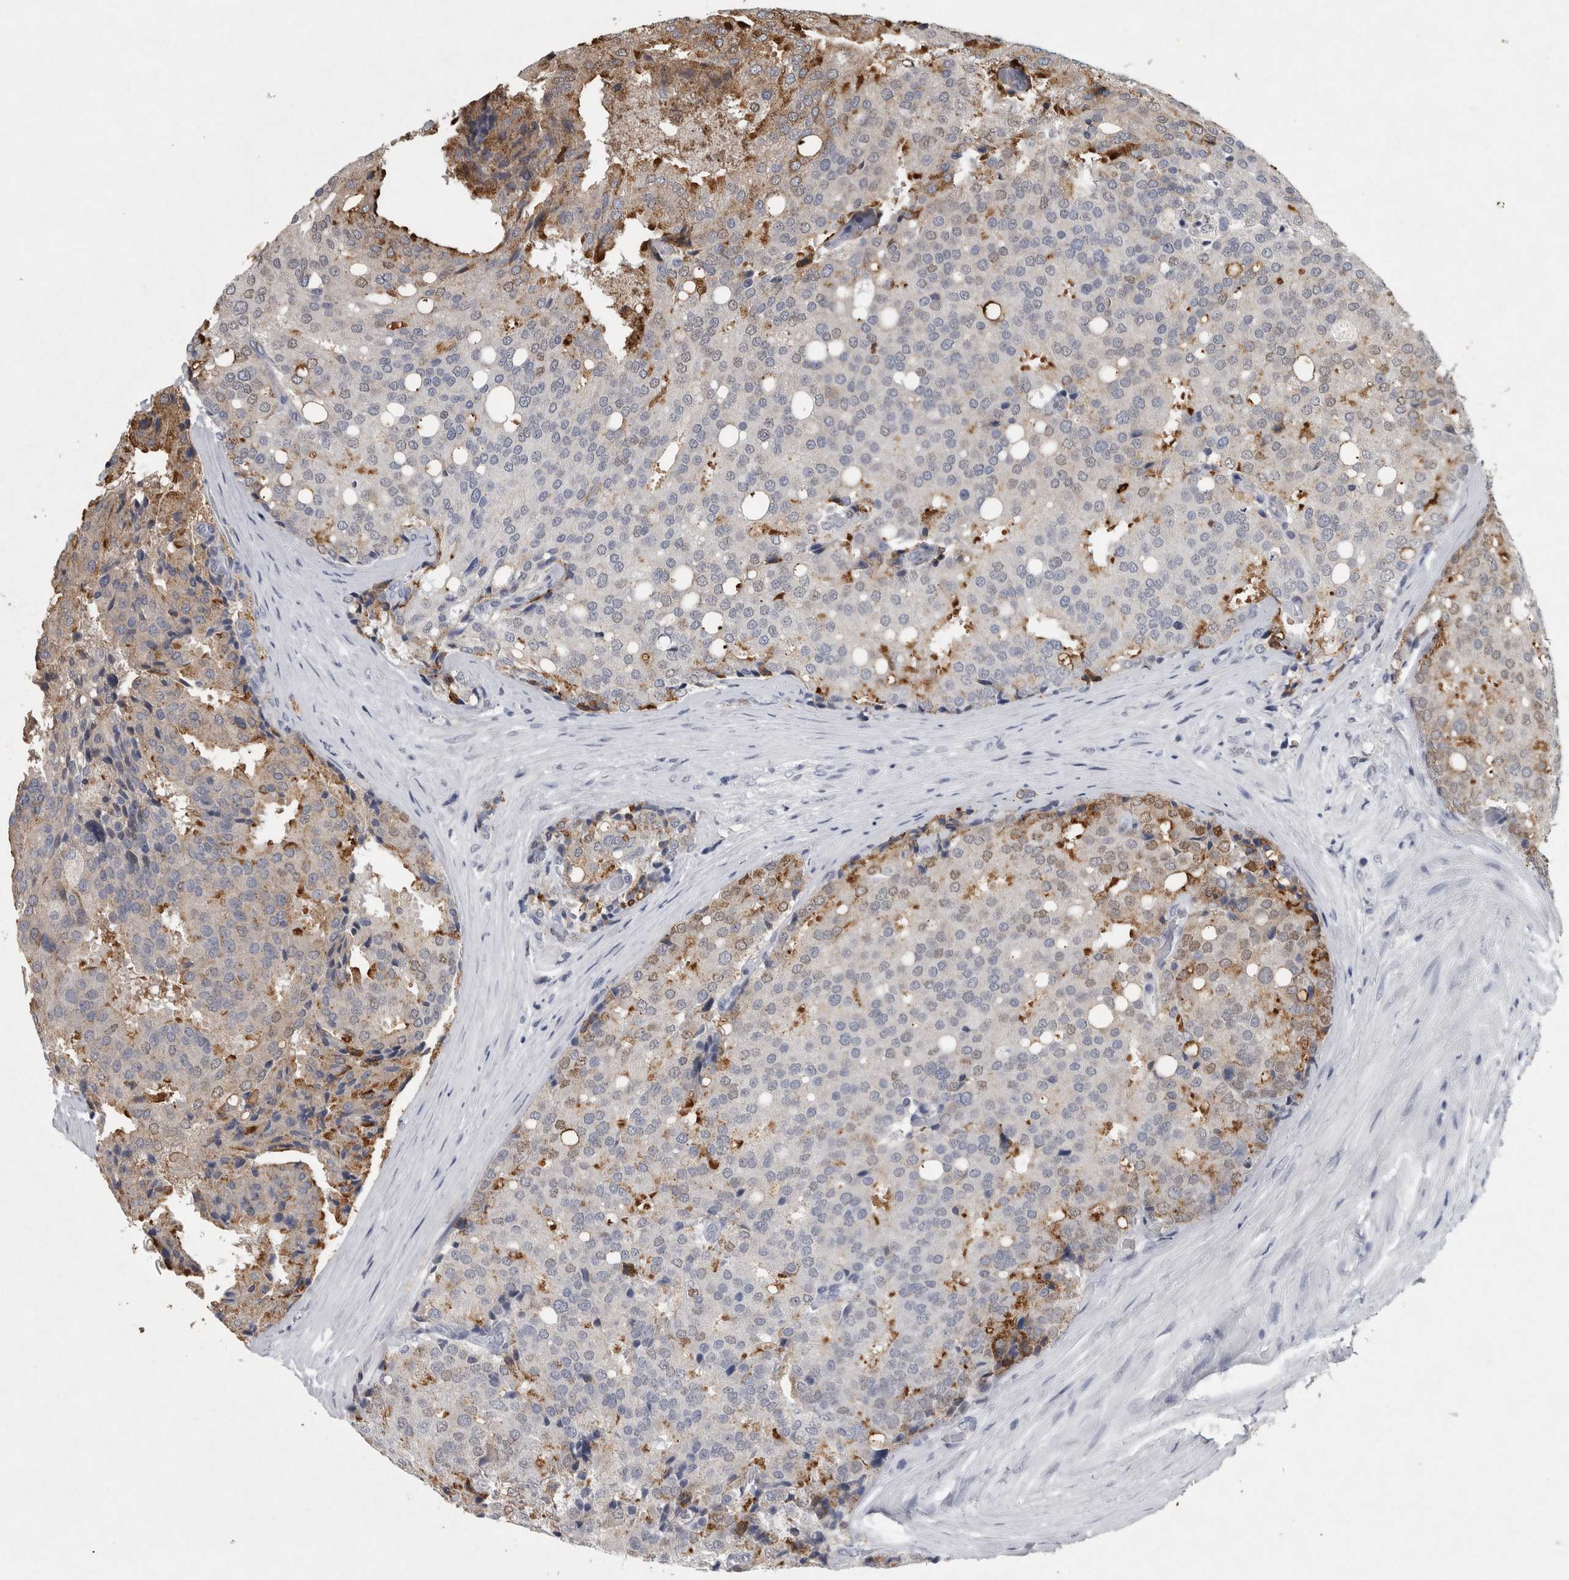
{"staining": {"intensity": "moderate", "quantity": "25%-75%", "location": "cytoplasmic/membranous,nuclear"}, "tissue": "prostate cancer", "cell_type": "Tumor cells", "image_type": "cancer", "snomed": [{"axis": "morphology", "description": "Adenocarcinoma, High grade"}, {"axis": "topography", "description": "Prostate"}], "caption": "Protein staining of prostate cancer (adenocarcinoma (high-grade)) tissue displays moderate cytoplasmic/membranous and nuclear staining in approximately 25%-75% of tumor cells. The staining was performed using DAB (3,3'-diaminobenzidine) to visualize the protein expression in brown, while the nuclei were stained in blue with hematoxylin (Magnification: 20x).", "gene": "WNT7A", "patient": {"sex": "male", "age": 50}}